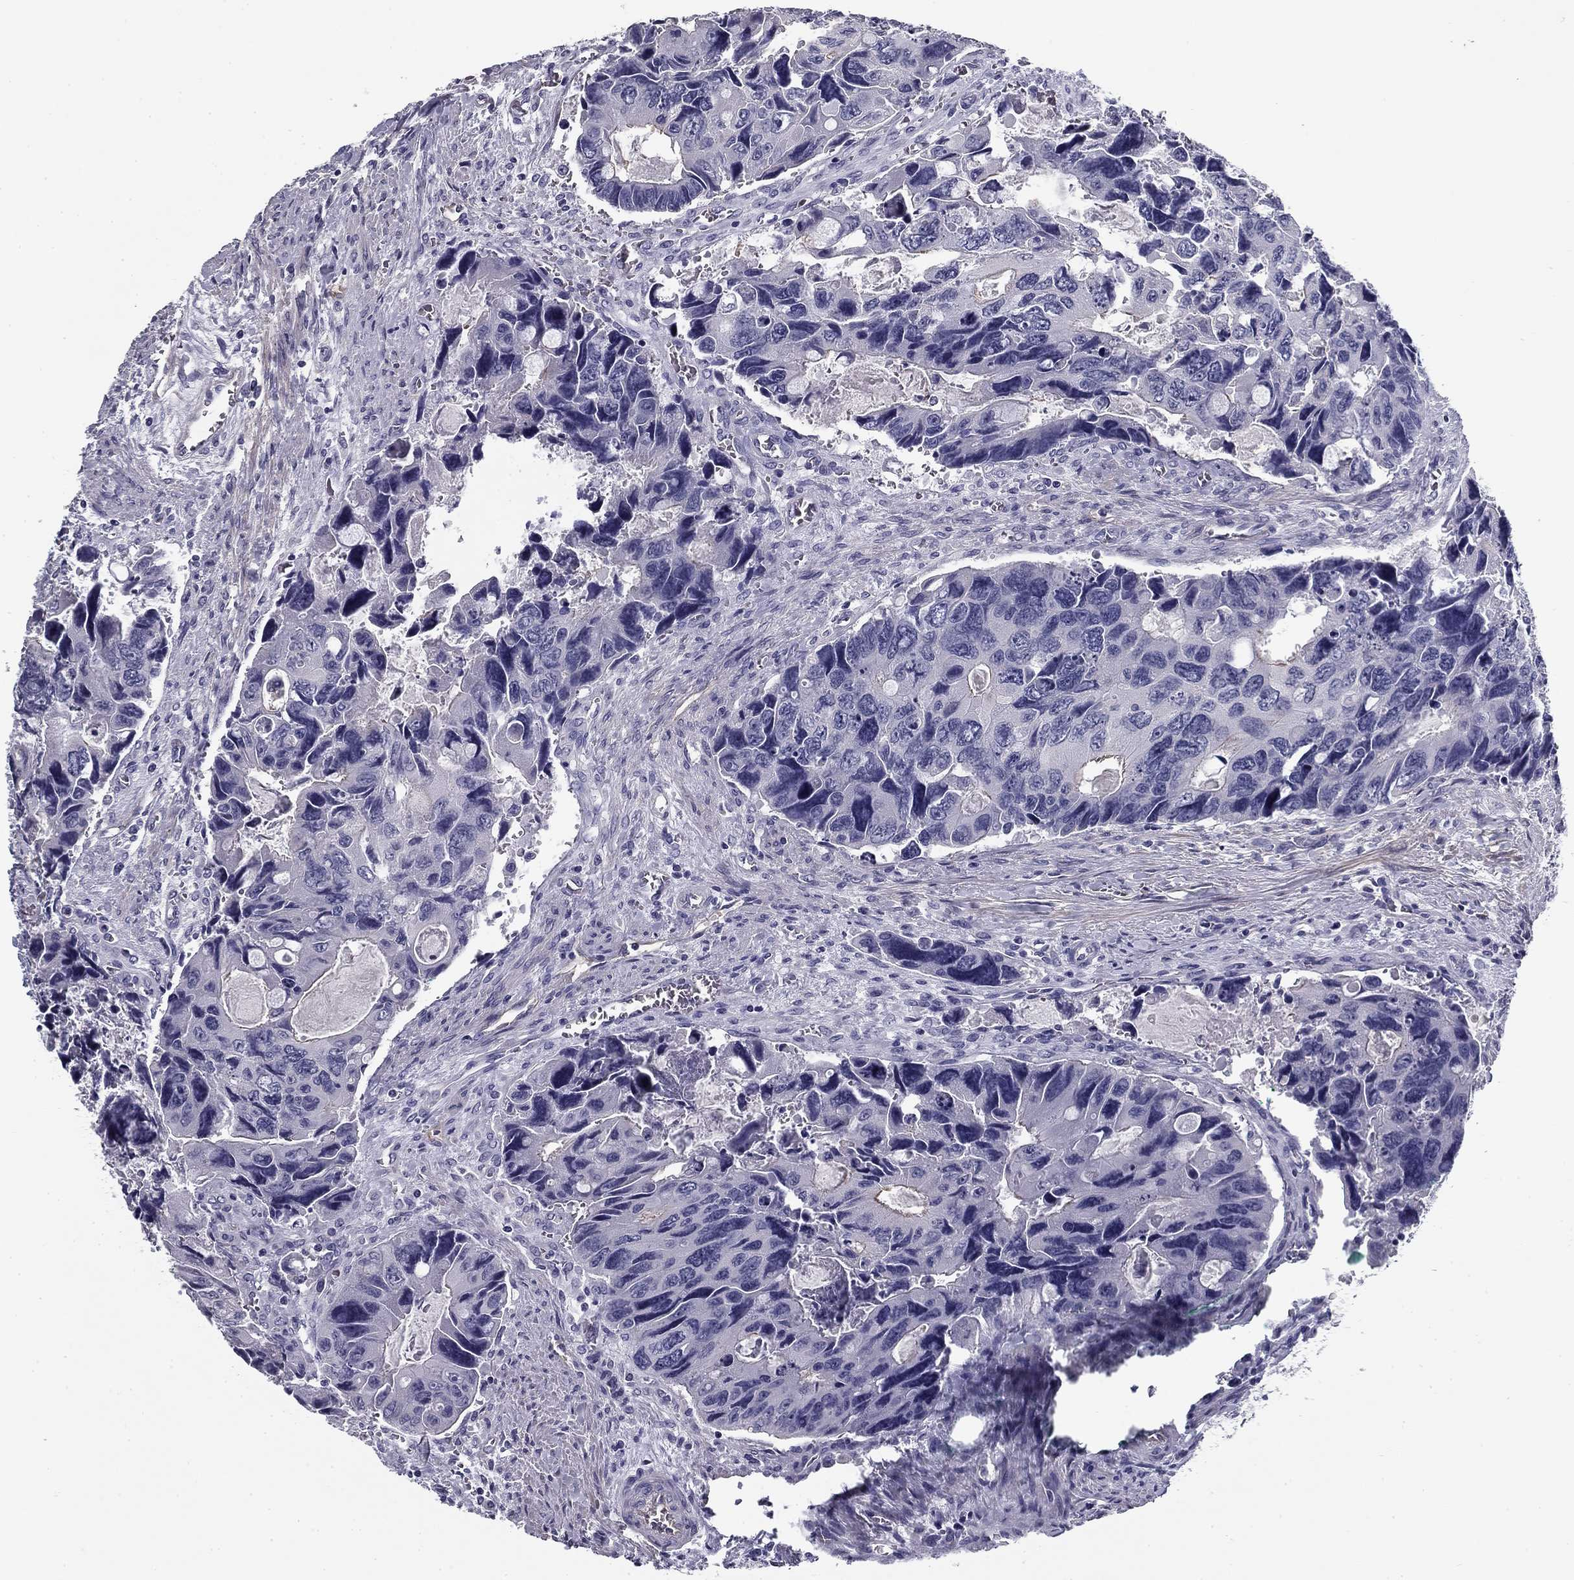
{"staining": {"intensity": "negative", "quantity": "none", "location": "none"}, "tissue": "colorectal cancer", "cell_type": "Tumor cells", "image_type": "cancer", "snomed": [{"axis": "morphology", "description": "Adenocarcinoma, NOS"}, {"axis": "topography", "description": "Rectum"}], "caption": "Colorectal adenocarcinoma was stained to show a protein in brown. There is no significant positivity in tumor cells. Nuclei are stained in blue.", "gene": "FLNC", "patient": {"sex": "male", "age": 62}}